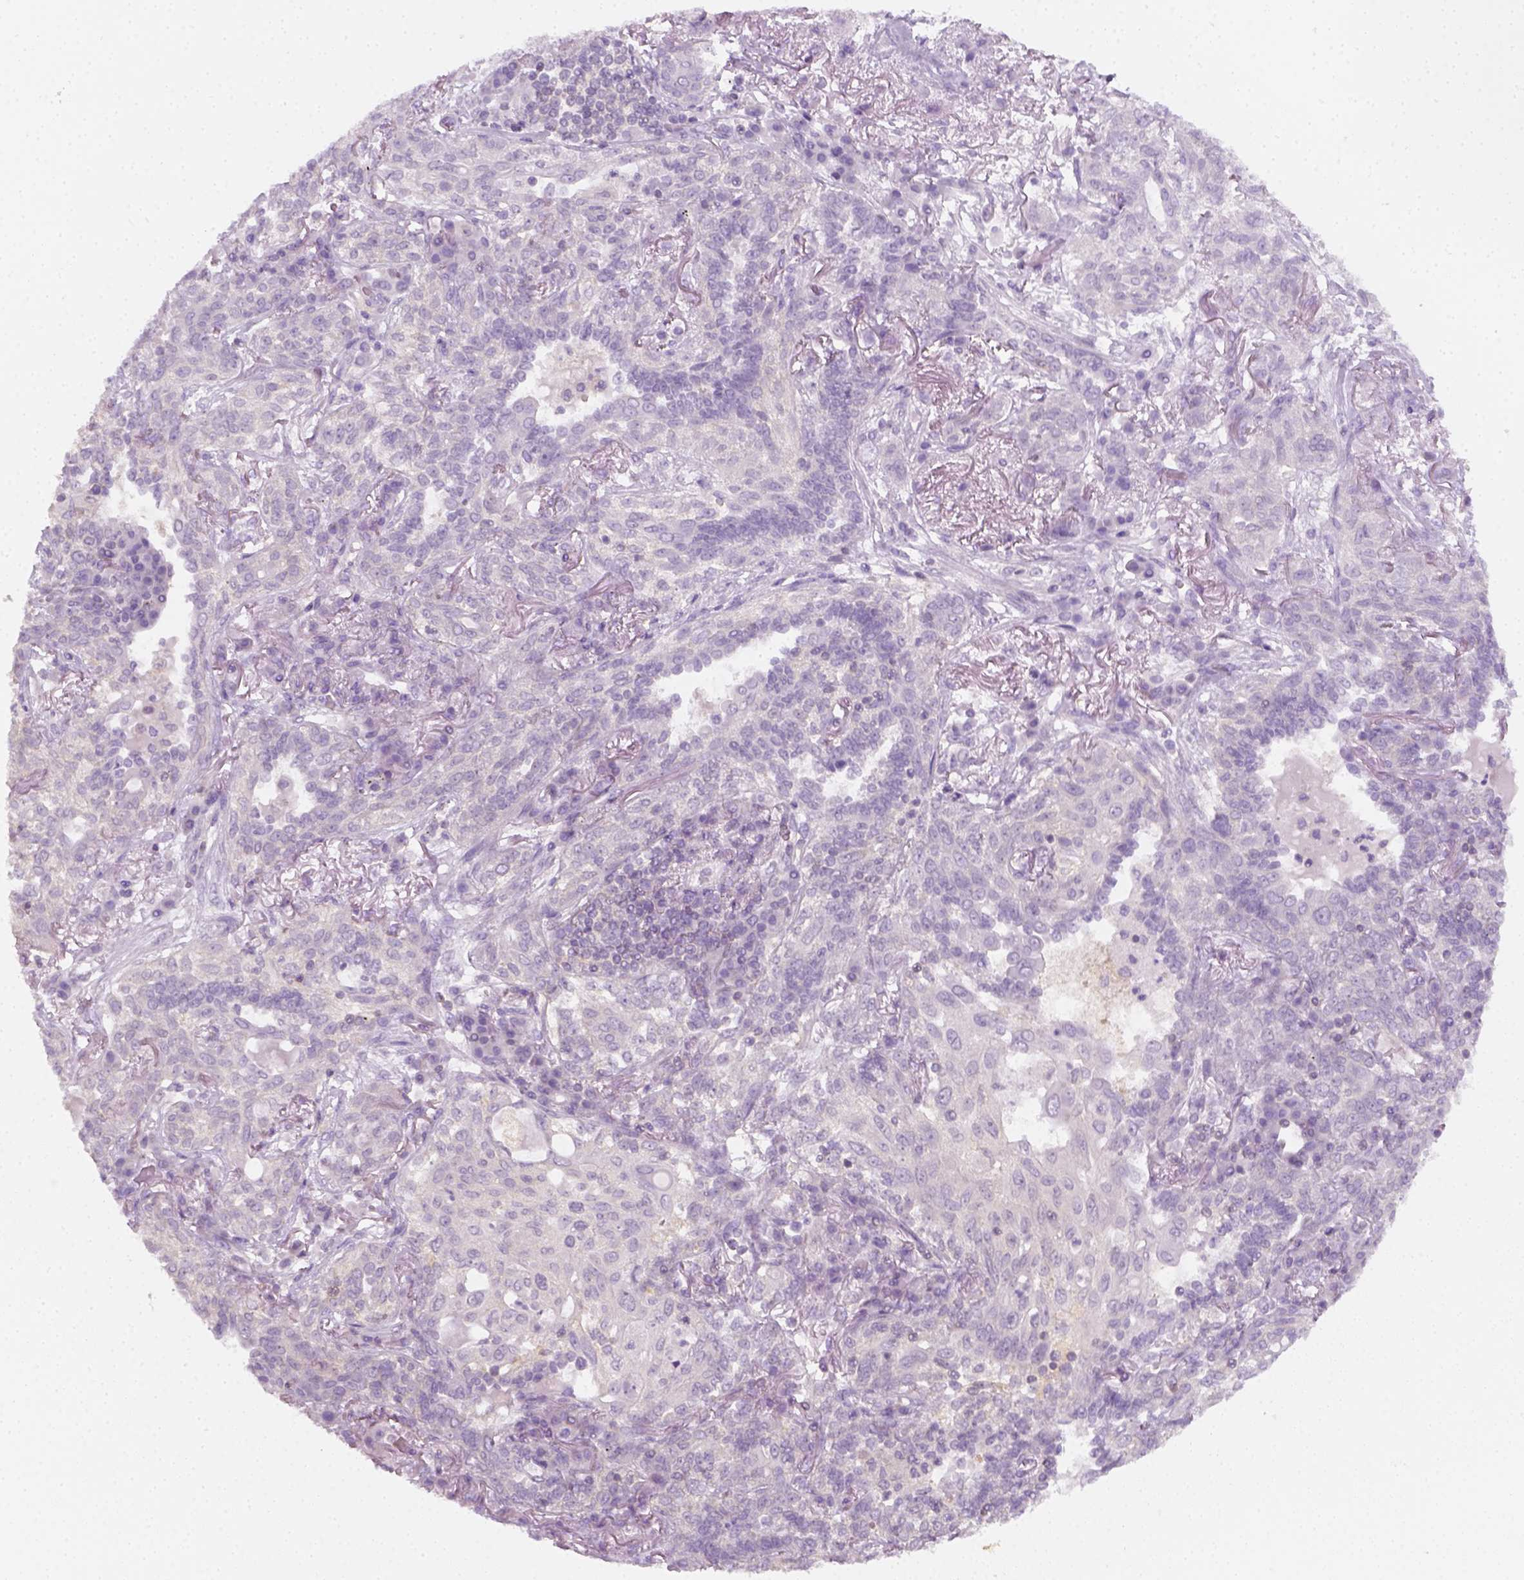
{"staining": {"intensity": "negative", "quantity": "none", "location": "none"}, "tissue": "lung cancer", "cell_type": "Tumor cells", "image_type": "cancer", "snomed": [{"axis": "morphology", "description": "Squamous cell carcinoma, NOS"}, {"axis": "topography", "description": "Lung"}], "caption": "Immunohistochemical staining of human lung squamous cell carcinoma displays no significant expression in tumor cells.", "gene": "EPHB1", "patient": {"sex": "female", "age": 70}}